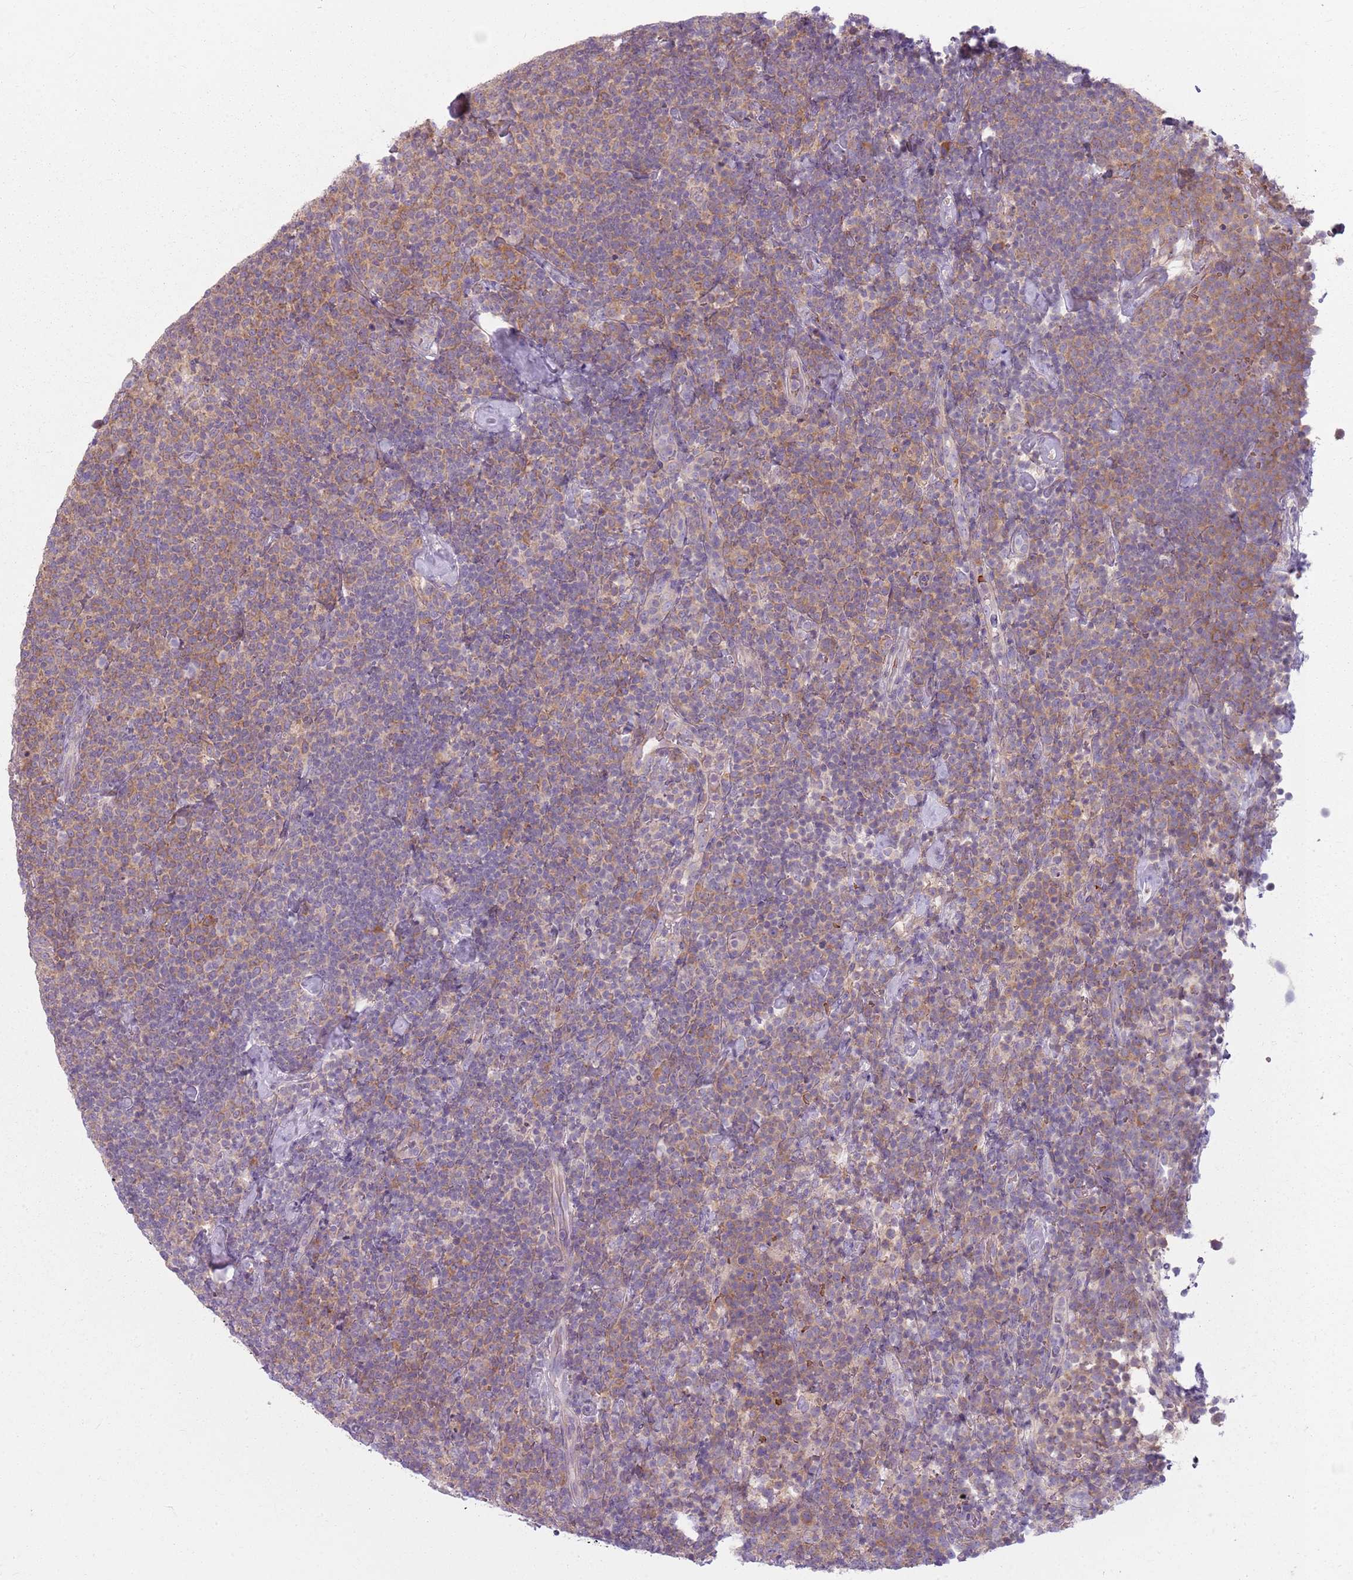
{"staining": {"intensity": "weak", "quantity": ">75%", "location": "cytoplasmic/membranous"}, "tissue": "lymphoma", "cell_type": "Tumor cells", "image_type": "cancer", "snomed": [{"axis": "morphology", "description": "Malignant lymphoma, non-Hodgkin's type, High grade"}, {"axis": "topography", "description": "Lymph node"}], "caption": "Immunohistochemistry image of neoplastic tissue: human malignant lymphoma, non-Hodgkin's type (high-grade) stained using immunohistochemistry (IHC) exhibits low levels of weak protein expression localized specifically in the cytoplasmic/membranous of tumor cells, appearing as a cytoplasmic/membranous brown color.", "gene": "HSPA14", "patient": {"sex": "male", "age": 61}}